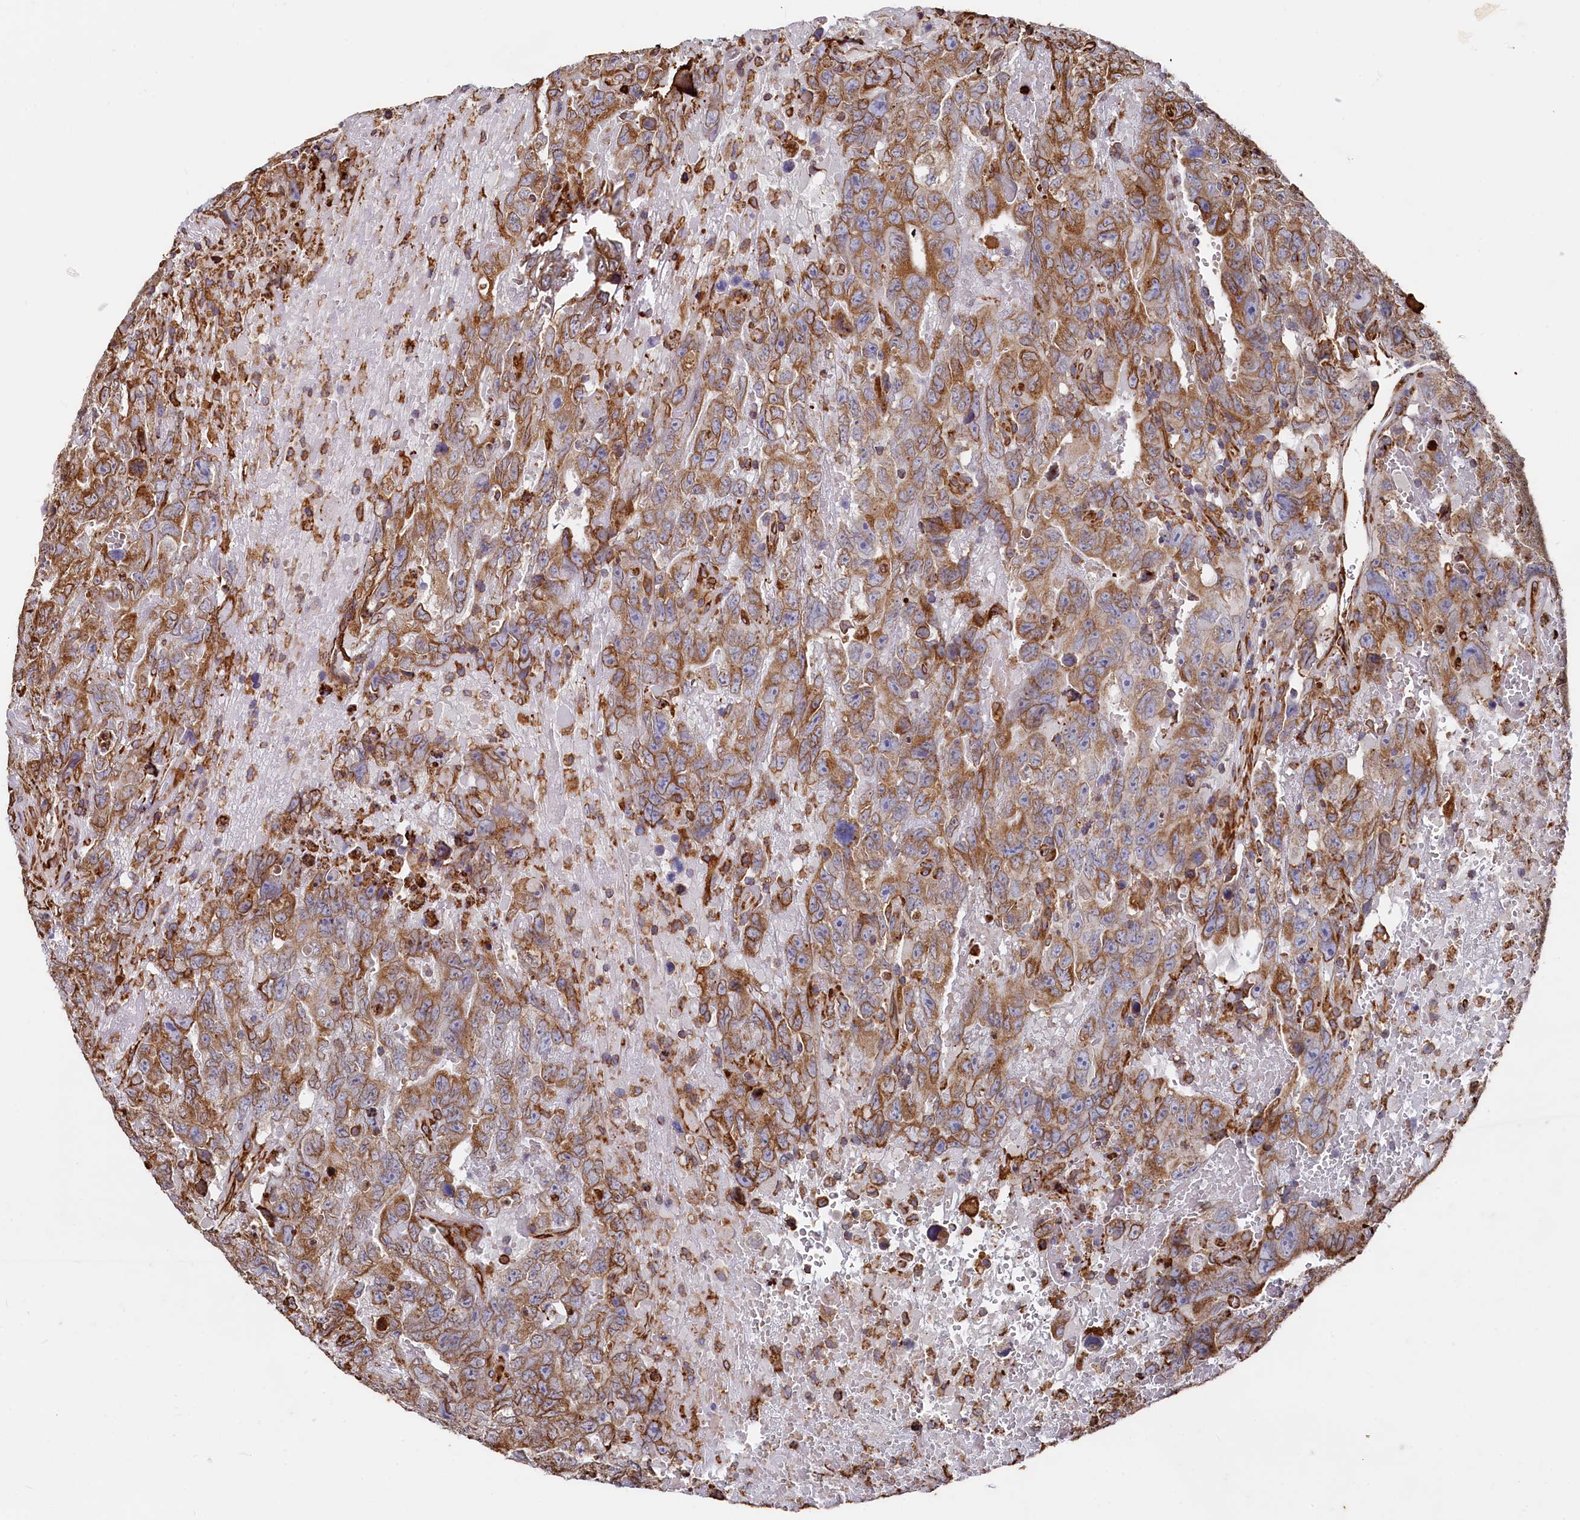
{"staining": {"intensity": "moderate", "quantity": ">75%", "location": "cytoplasmic/membranous"}, "tissue": "testis cancer", "cell_type": "Tumor cells", "image_type": "cancer", "snomed": [{"axis": "morphology", "description": "Carcinoma, Embryonal, NOS"}, {"axis": "topography", "description": "Testis"}], "caption": "IHC (DAB) staining of human embryonal carcinoma (testis) reveals moderate cytoplasmic/membranous protein staining in about >75% of tumor cells.", "gene": "NEURL1B", "patient": {"sex": "male", "age": 45}}